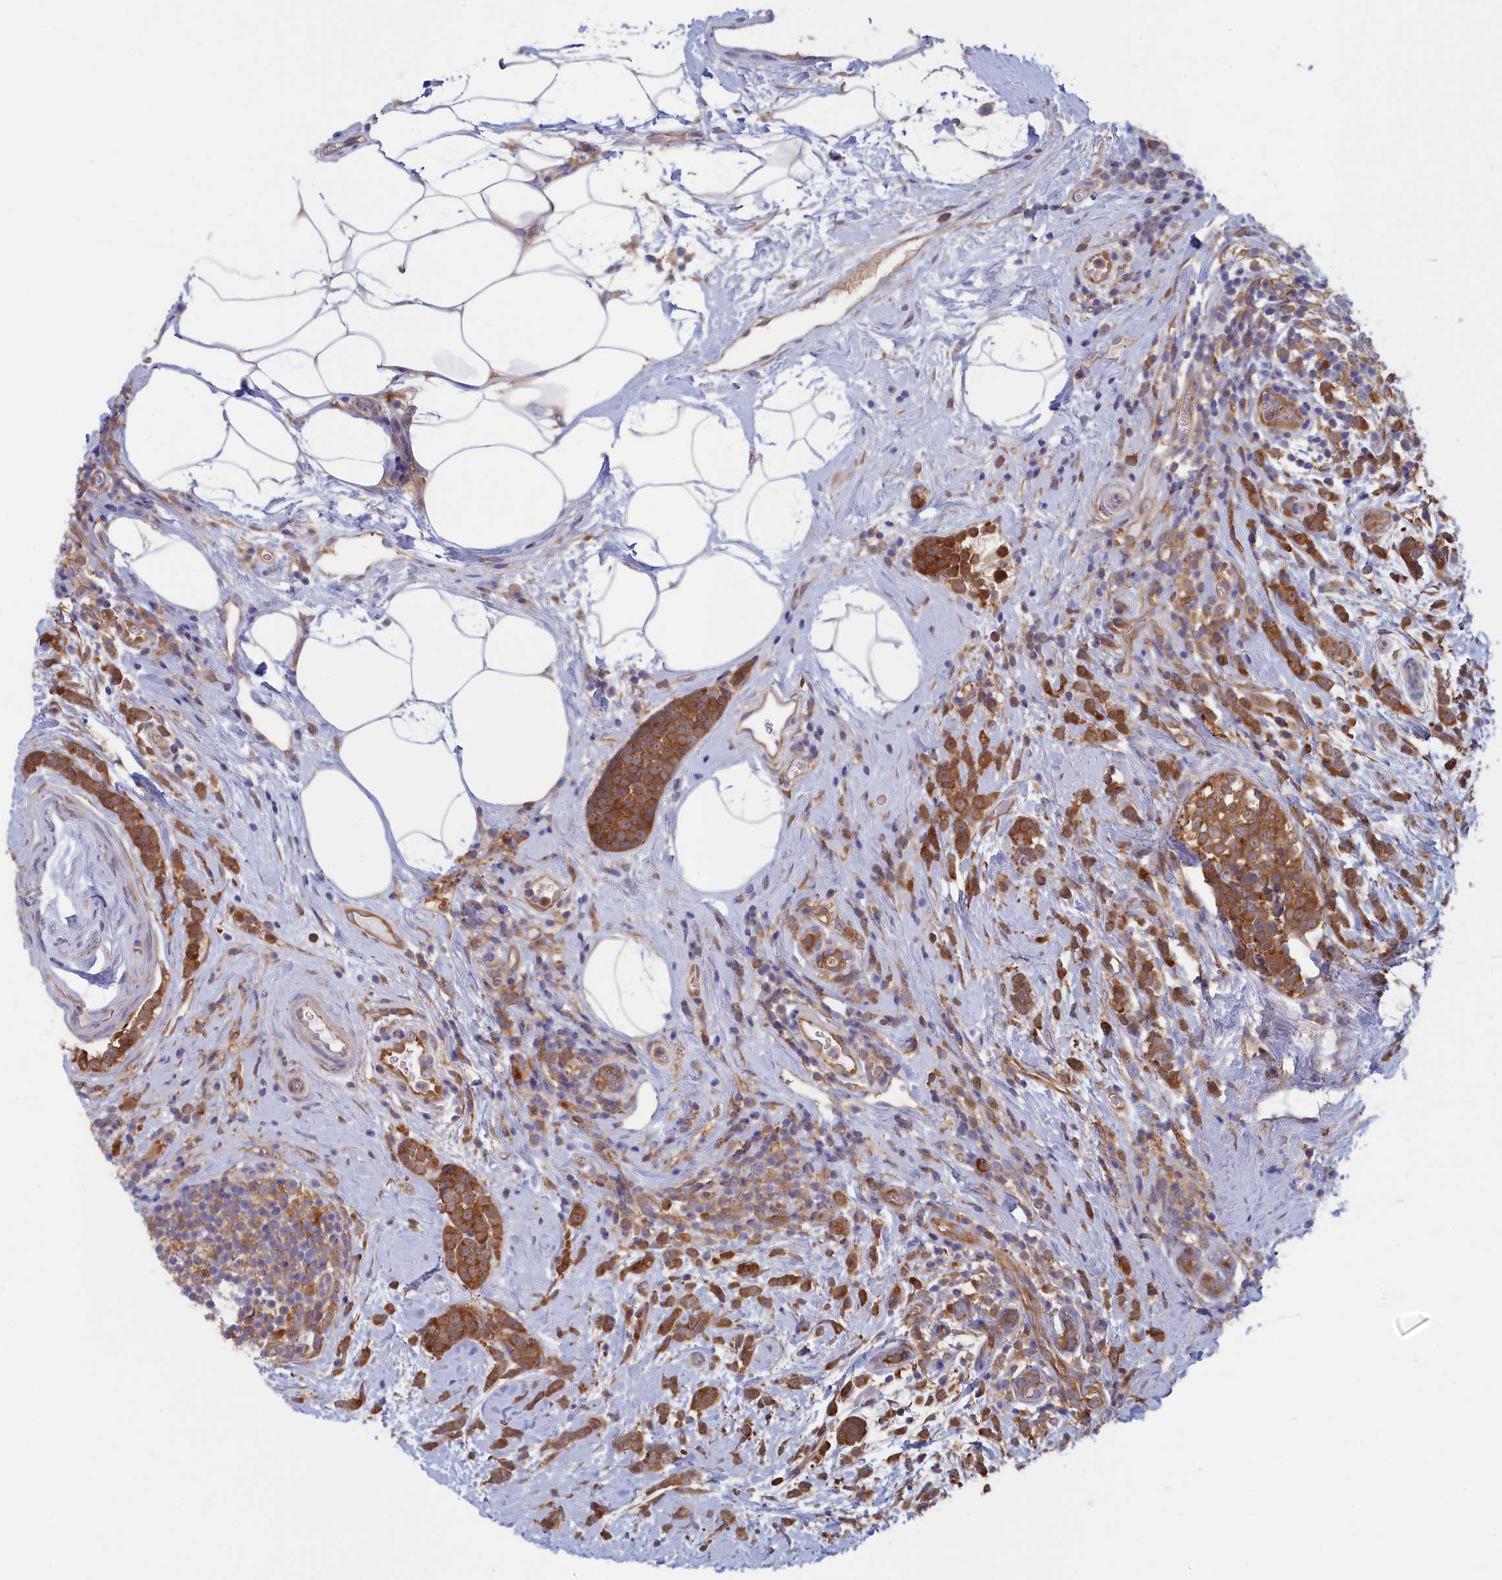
{"staining": {"intensity": "moderate", "quantity": ">75%", "location": "cytoplasmic/membranous"}, "tissue": "breast cancer", "cell_type": "Tumor cells", "image_type": "cancer", "snomed": [{"axis": "morphology", "description": "Lobular carcinoma"}, {"axis": "topography", "description": "Breast"}], "caption": "High-power microscopy captured an immunohistochemistry (IHC) histopathology image of breast cancer, revealing moderate cytoplasmic/membranous positivity in about >75% of tumor cells. (brown staining indicates protein expression, while blue staining denotes nuclei).", "gene": "SYNDIG1L", "patient": {"sex": "female", "age": 58}}